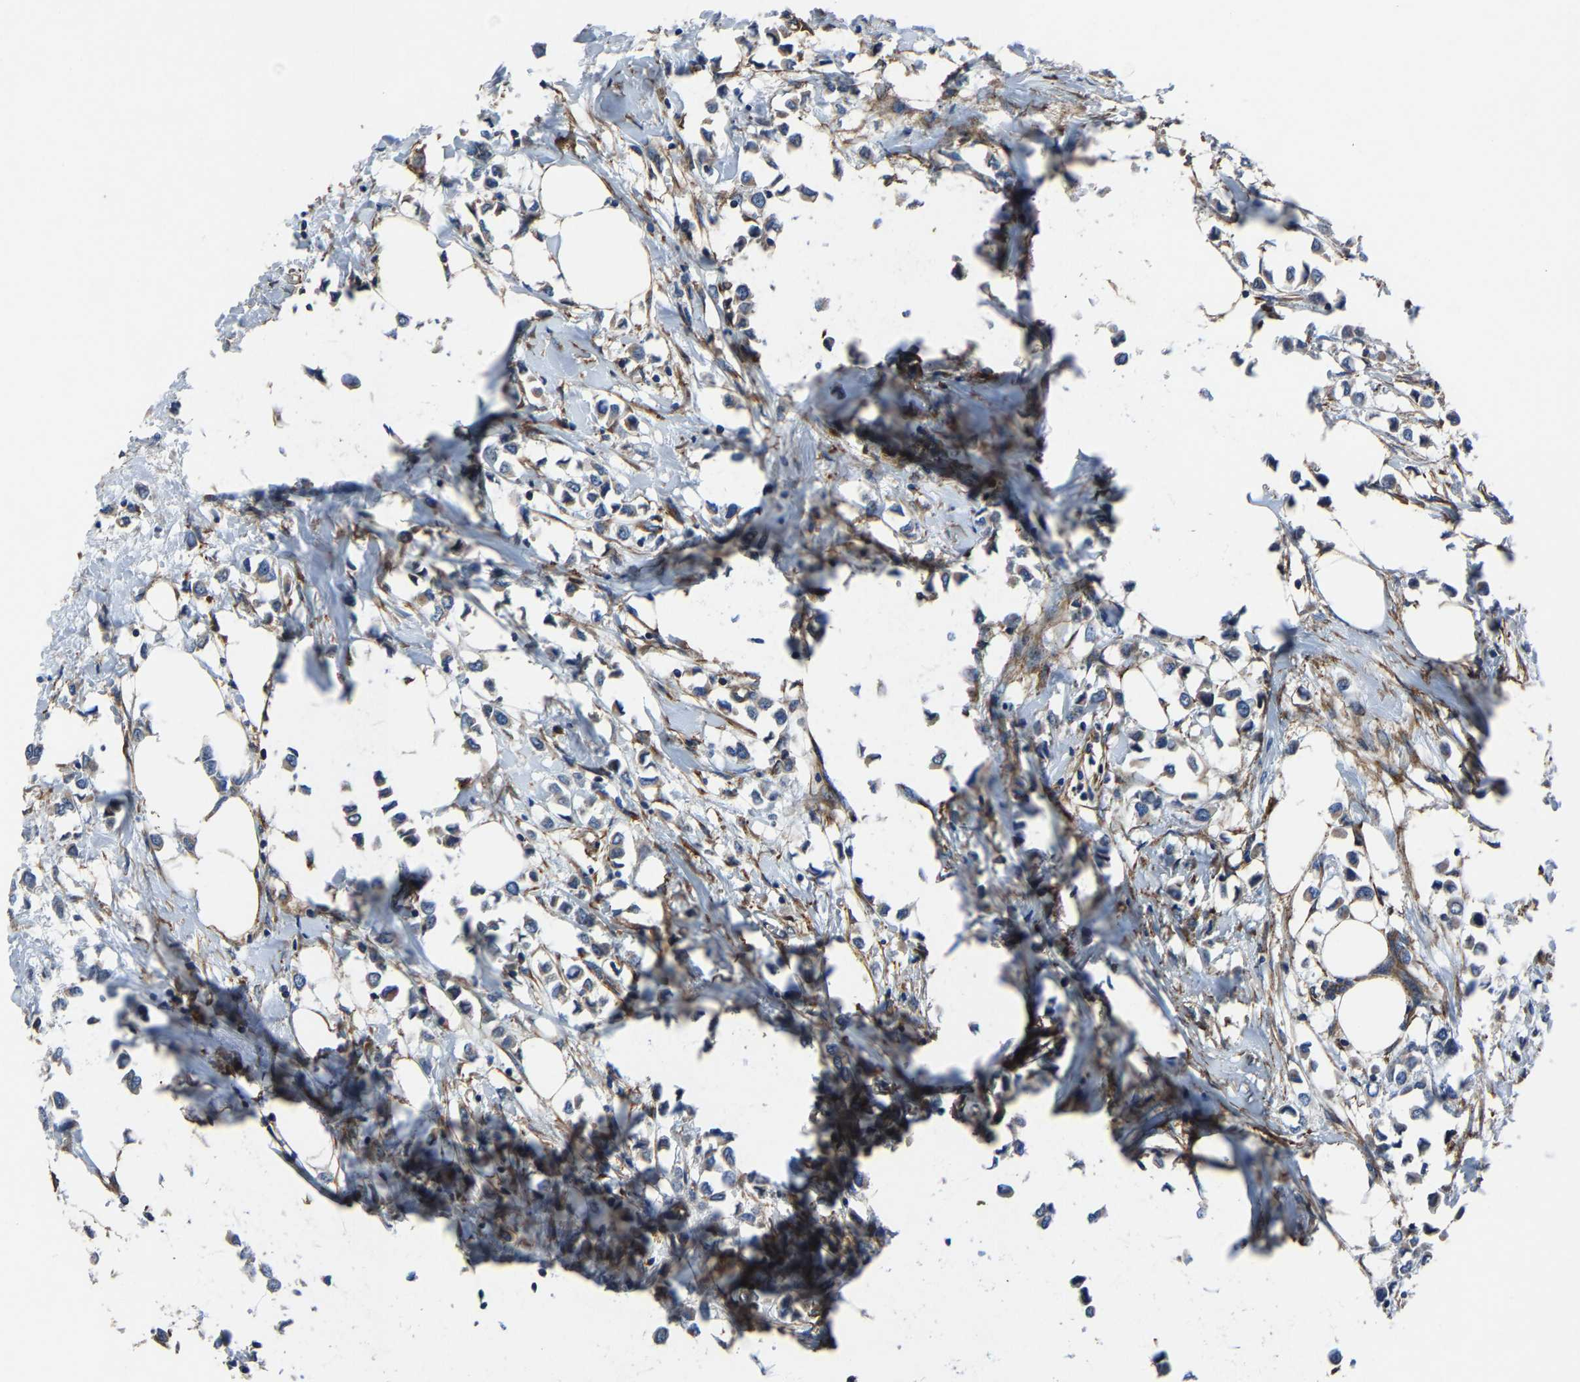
{"staining": {"intensity": "weak", "quantity": "<25%", "location": "cytoplasmic/membranous"}, "tissue": "breast cancer", "cell_type": "Tumor cells", "image_type": "cancer", "snomed": [{"axis": "morphology", "description": "Lobular carcinoma"}, {"axis": "topography", "description": "Breast"}], "caption": "Immunohistochemical staining of human breast cancer (lobular carcinoma) displays no significant positivity in tumor cells. (Stains: DAB (3,3'-diaminobenzidine) immunohistochemistry with hematoxylin counter stain, Microscopy: brightfield microscopy at high magnification).", "gene": "KIAA1958", "patient": {"sex": "female", "age": 51}}